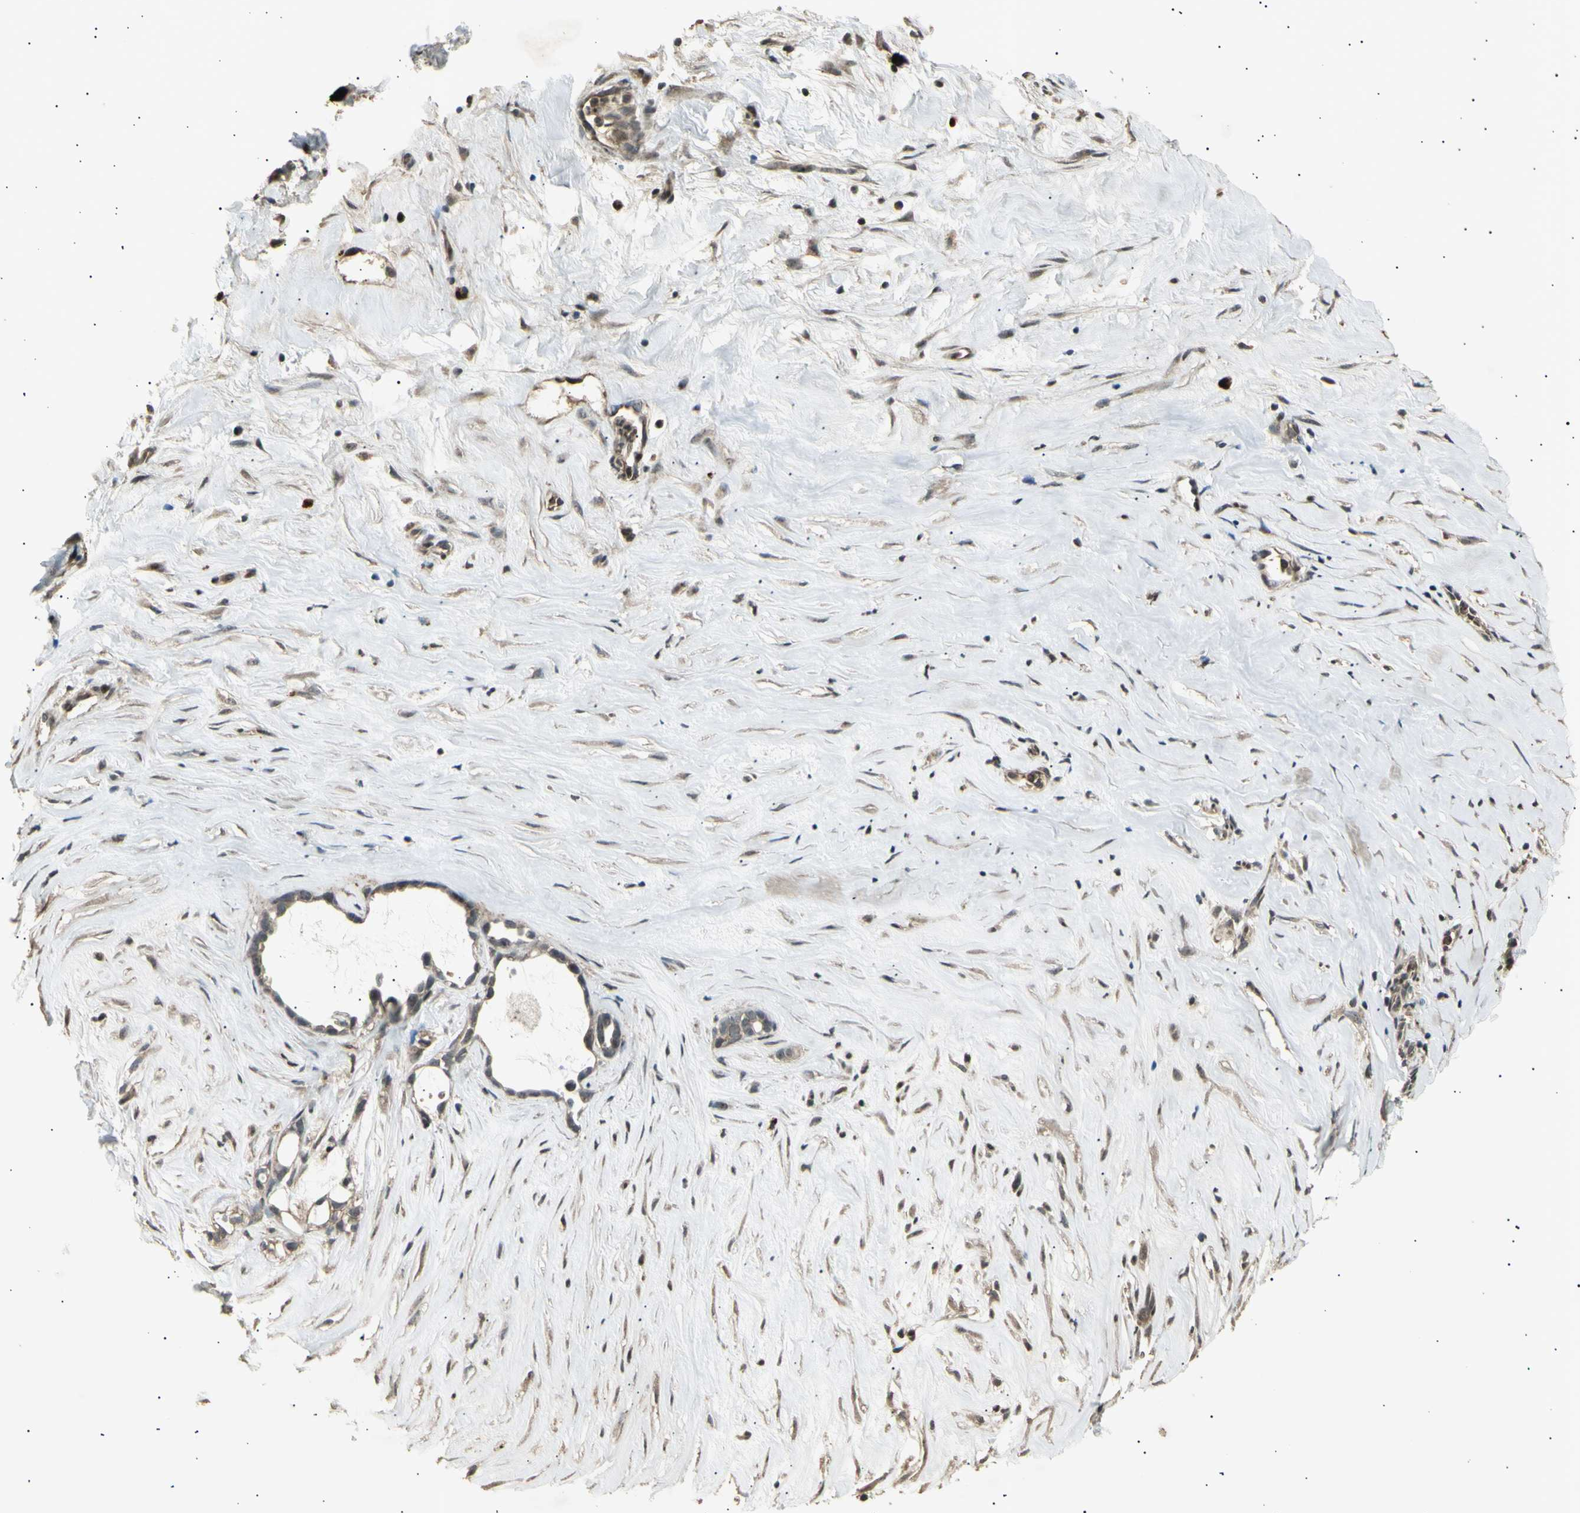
{"staining": {"intensity": "weak", "quantity": ">75%", "location": "cytoplasmic/membranous,nuclear"}, "tissue": "liver cancer", "cell_type": "Tumor cells", "image_type": "cancer", "snomed": [{"axis": "morphology", "description": "Cholangiocarcinoma"}, {"axis": "topography", "description": "Liver"}], "caption": "Immunohistochemistry of liver cancer shows low levels of weak cytoplasmic/membranous and nuclear positivity in about >75% of tumor cells. (Brightfield microscopy of DAB IHC at high magnification).", "gene": "NUAK2", "patient": {"sex": "female", "age": 65}}